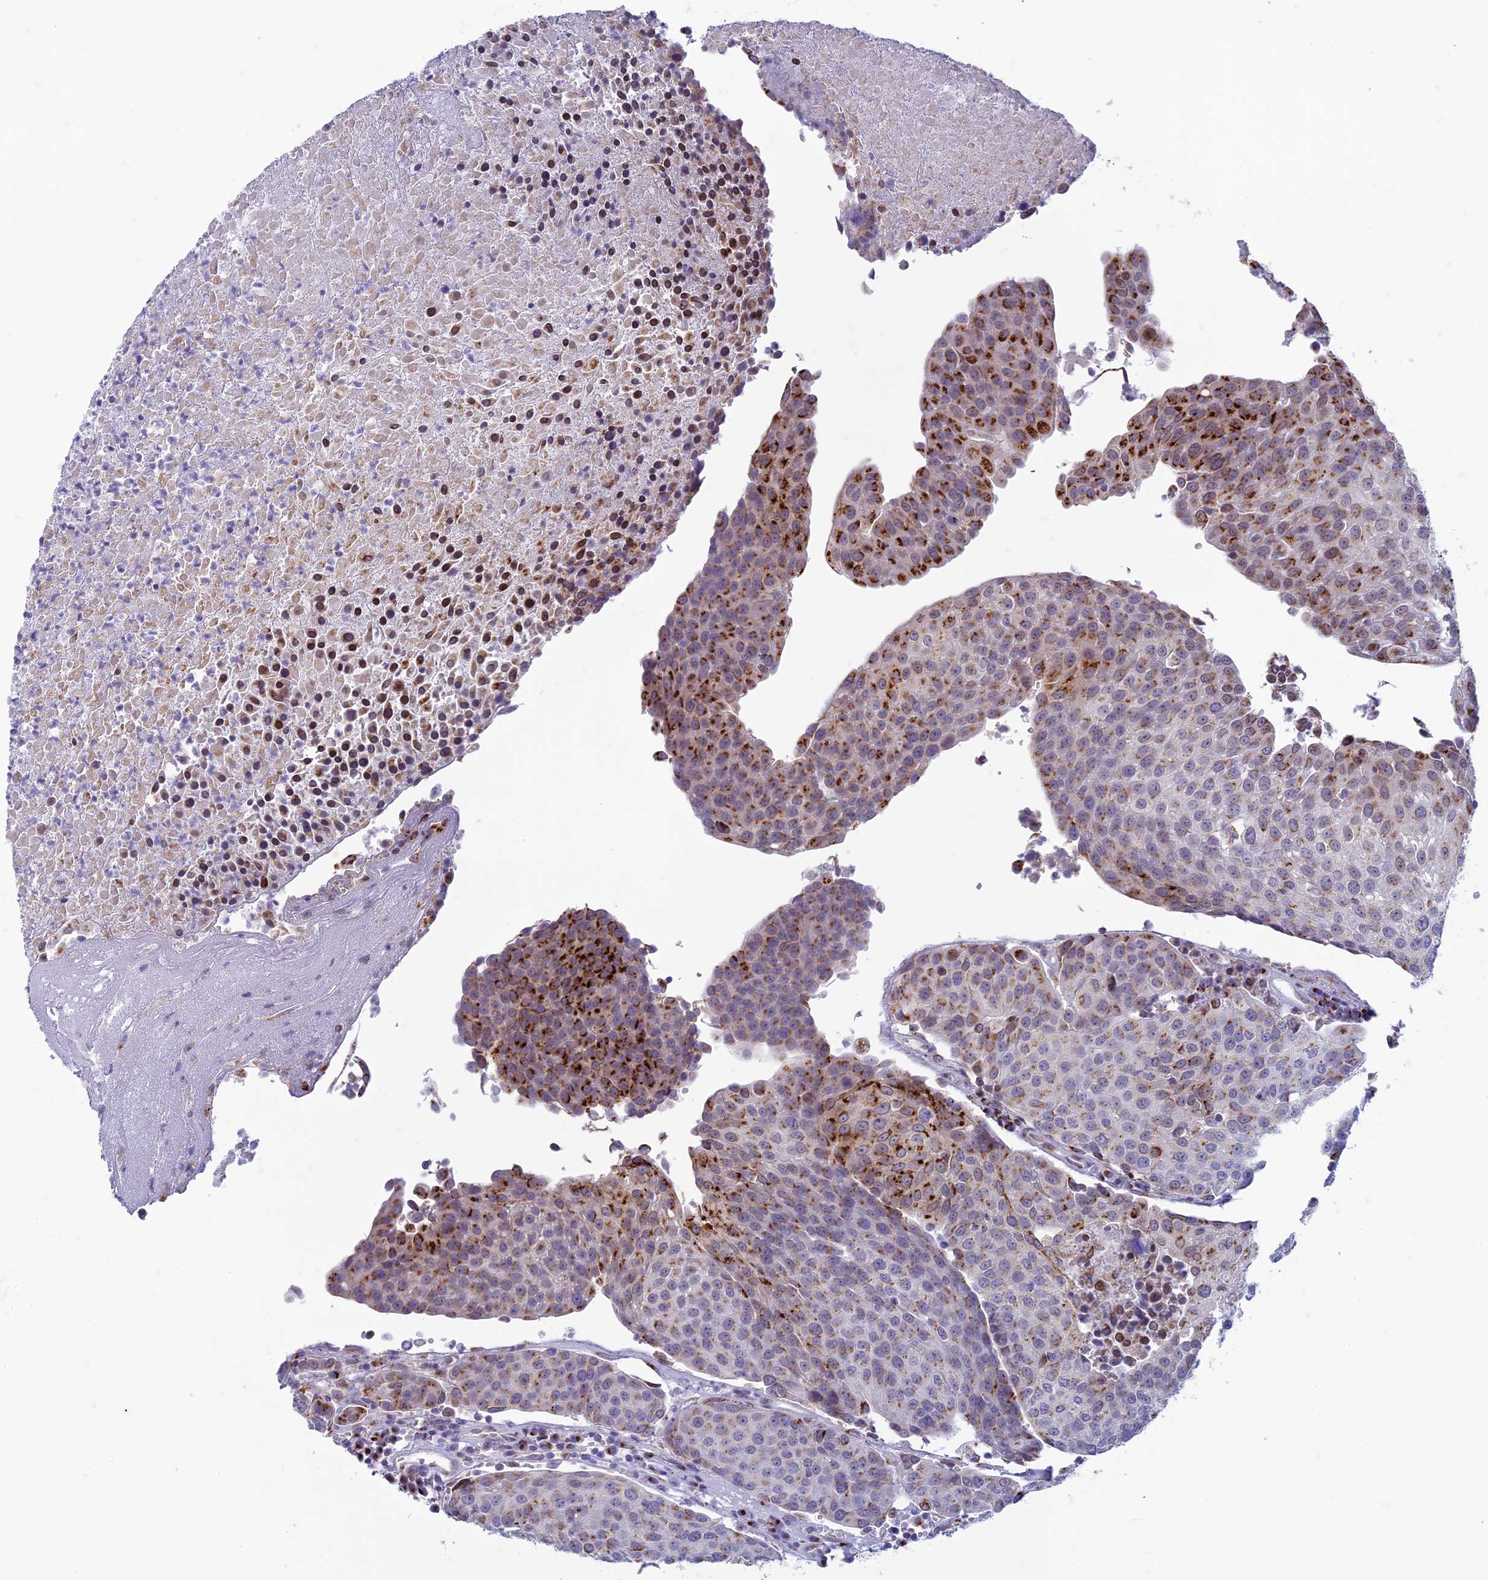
{"staining": {"intensity": "strong", "quantity": "25%-75%", "location": "cytoplasmic/membranous"}, "tissue": "urothelial cancer", "cell_type": "Tumor cells", "image_type": "cancer", "snomed": [{"axis": "morphology", "description": "Urothelial carcinoma, High grade"}, {"axis": "topography", "description": "Urinary bladder"}], "caption": "Tumor cells demonstrate high levels of strong cytoplasmic/membranous expression in about 25%-75% of cells in urothelial carcinoma (high-grade). The staining is performed using DAB brown chromogen to label protein expression. The nuclei are counter-stained blue using hematoxylin.", "gene": "FAM3C", "patient": {"sex": "female", "age": 85}}